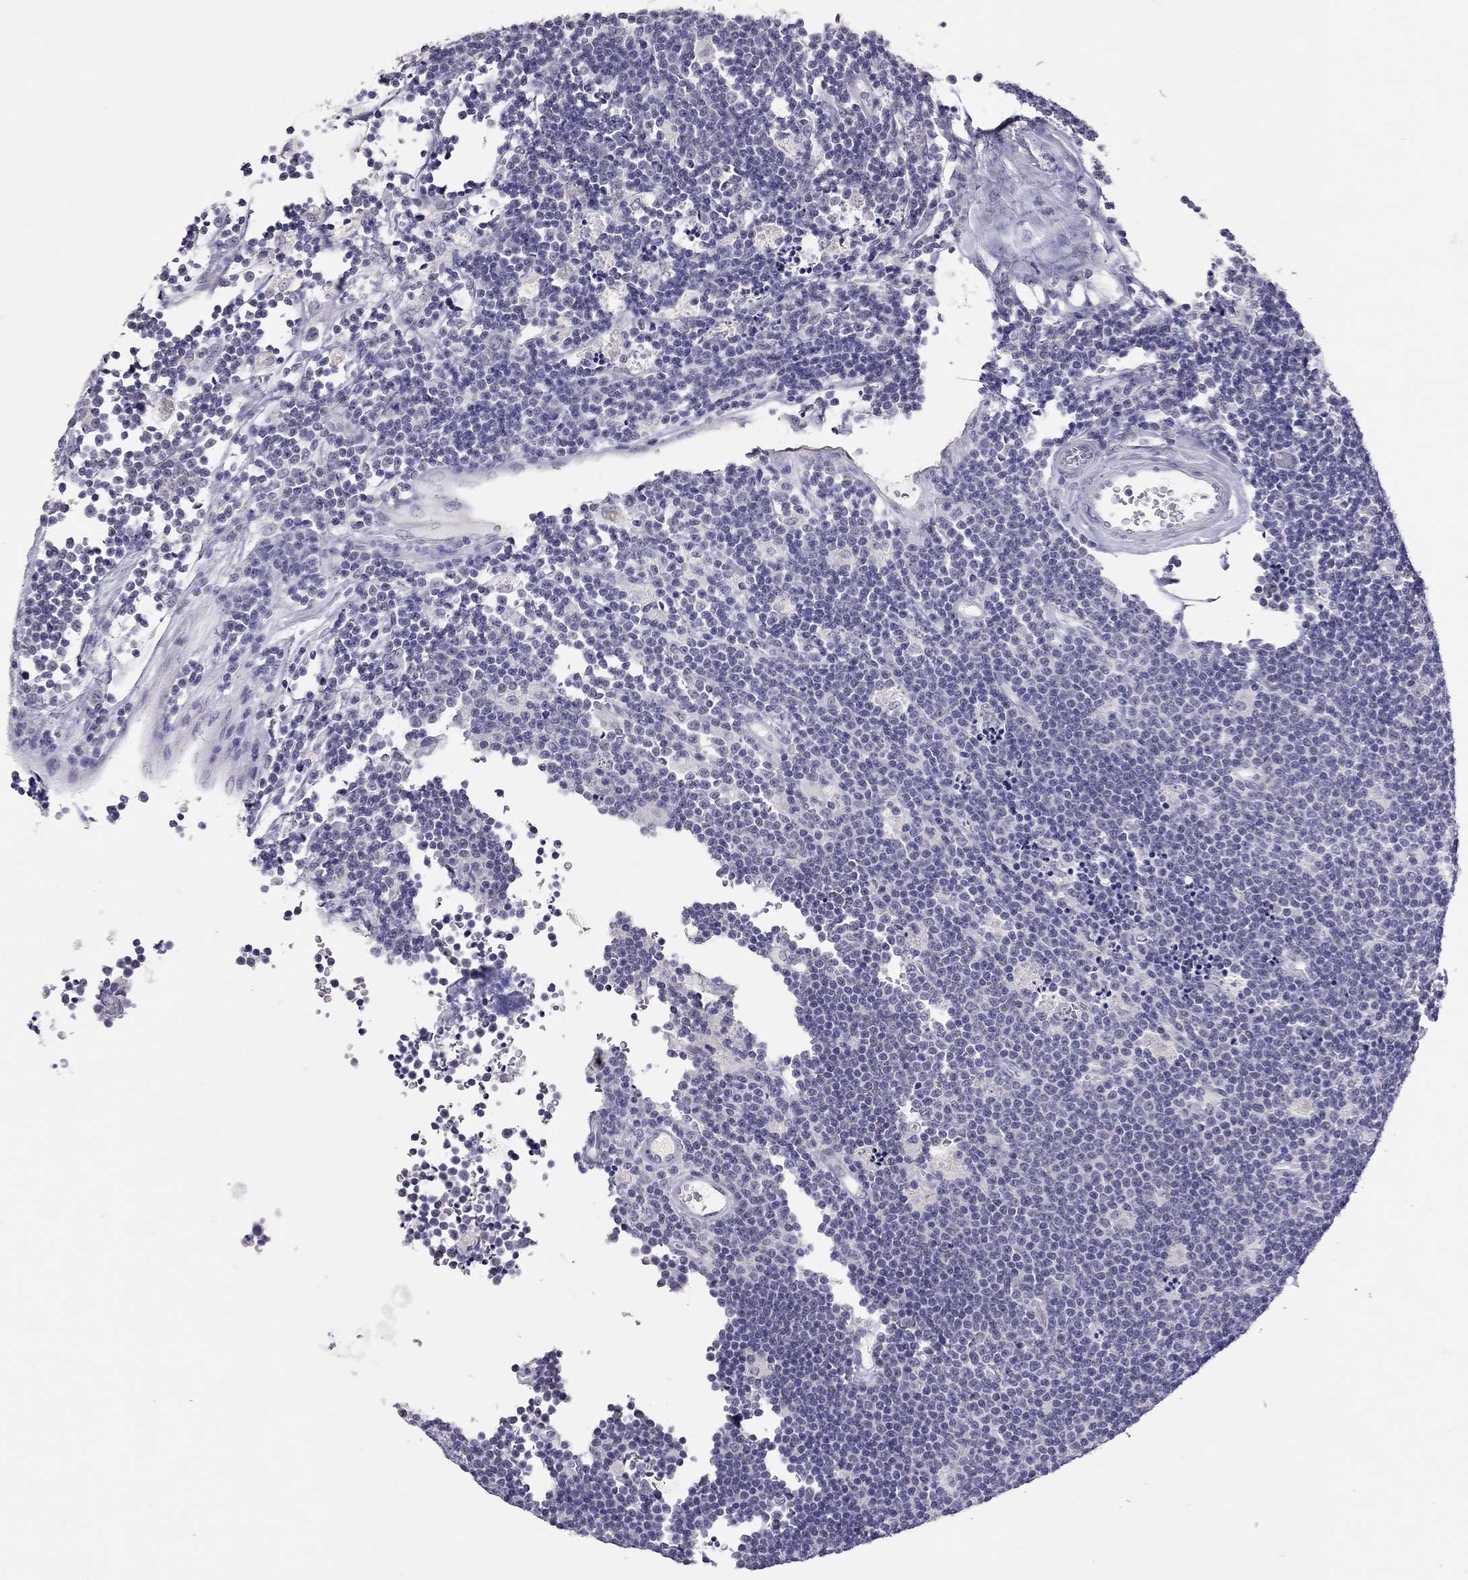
{"staining": {"intensity": "negative", "quantity": "none", "location": "none"}, "tissue": "lymphoma", "cell_type": "Tumor cells", "image_type": "cancer", "snomed": [{"axis": "morphology", "description": "Malignant lymphoma, non-Hodgkin's type, Low grade"}, {"axis": "topography", "description": "Brain"}], "caption": "Immunohistochemistry (IHC) histopathology image of neoplastic tissue: human lymphoma stained with DAB displays no significant protein positivity in tumor cells. (Brightfield microscopy of DAB (3,3'-diaminobenzidine) immunohistochemistry at high magnification).", "gene": "PSMB11", "patient": {"sex": "female", "age": 66}}